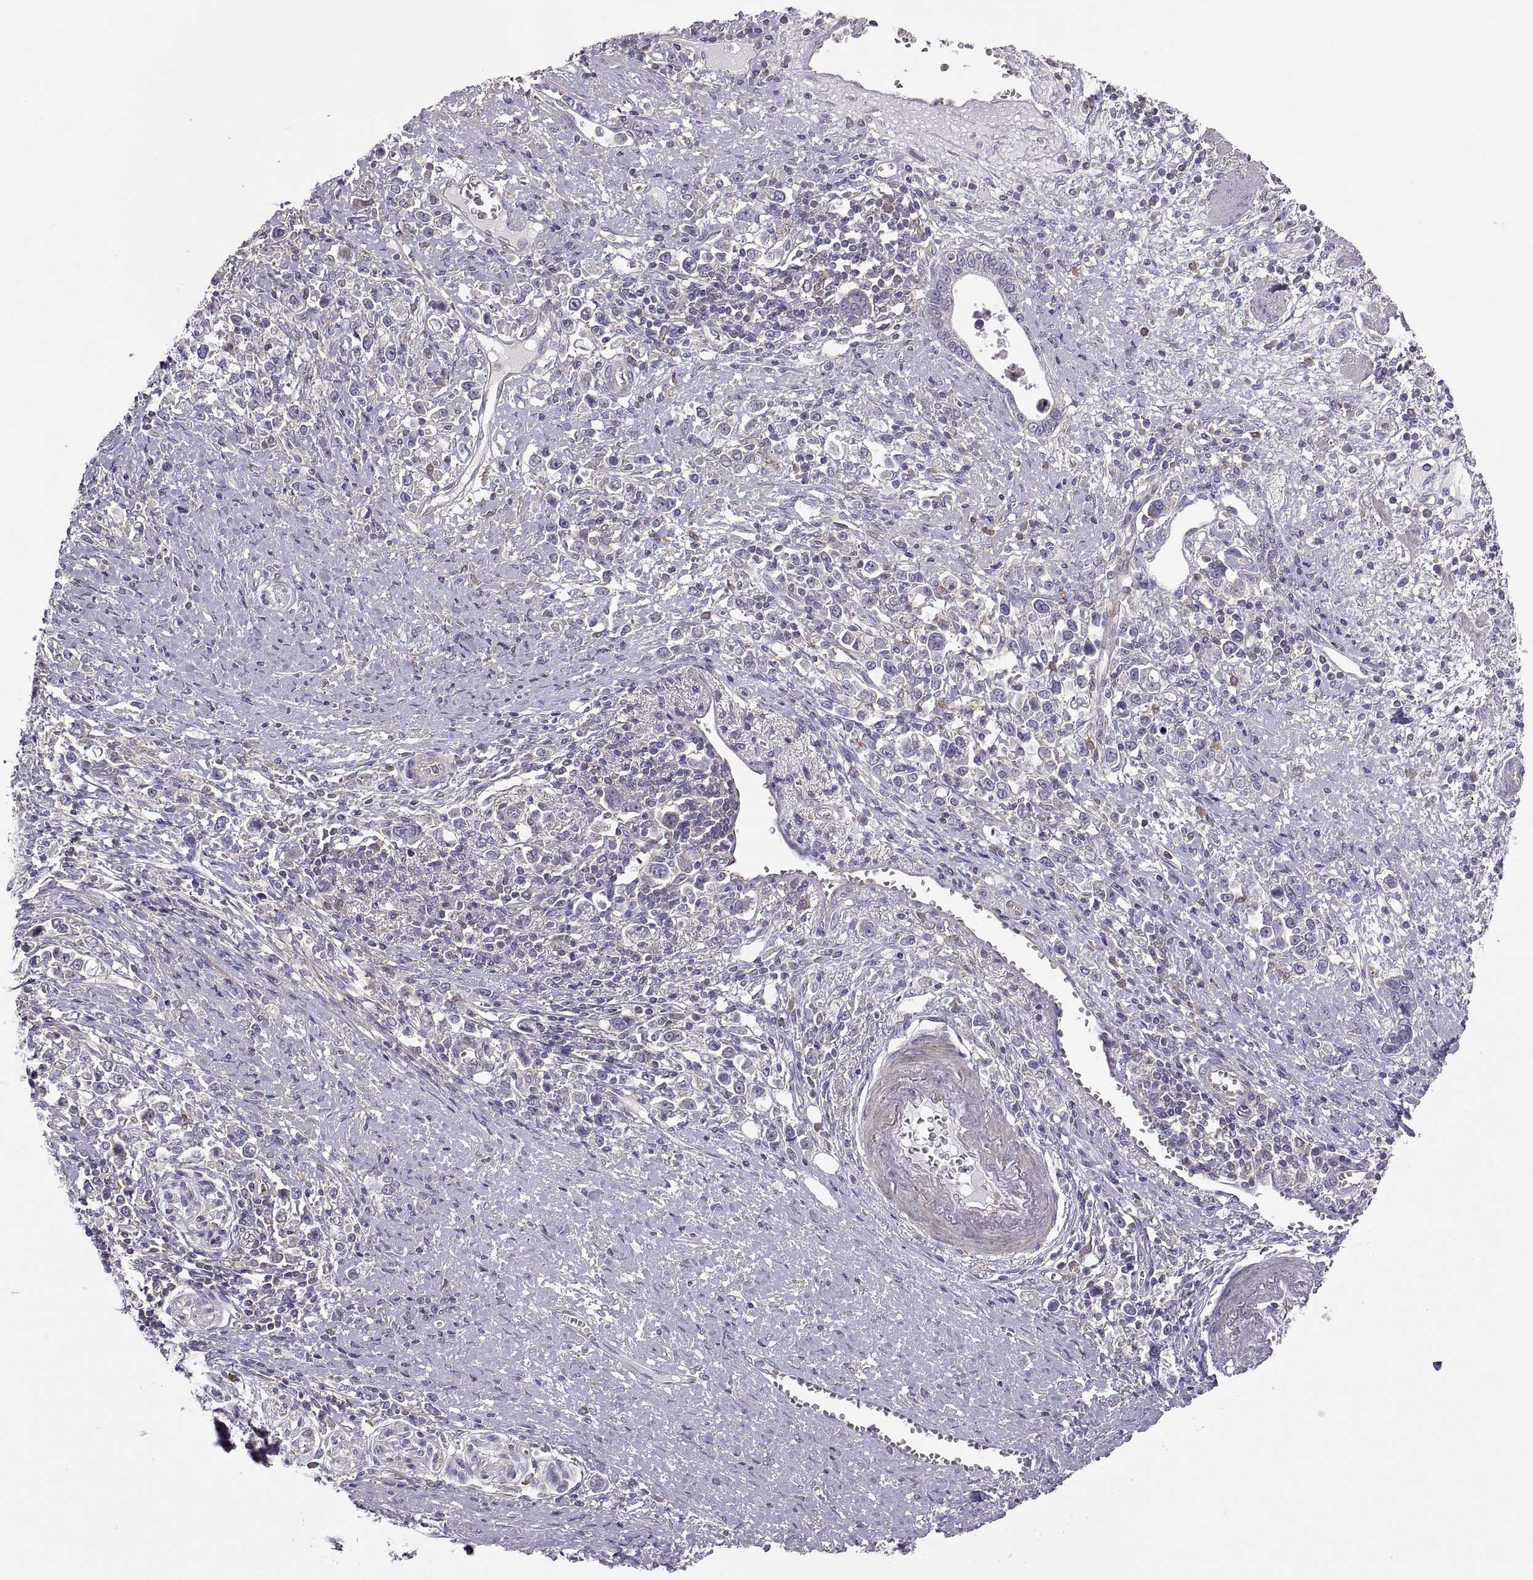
{"staining": {"intensity": "negative", "quantity": "none", "location": "none"}, "tissue": "stomach cancer", "cell_type": "Tumor cells", "image_type": "cancer", "snomed": [{"axis": "morphology", "description": "Adenocarcinoma, NOS"}, {"axis": "topography", "description": "Stomach"}], "caption": "Stomach cancer (adenocarcinoma) was stained to show a protein in brown. There is no significant positivity in tumor cells.", "gene": "SPATA32", "patient": {"sex": "male", "age": 63}}